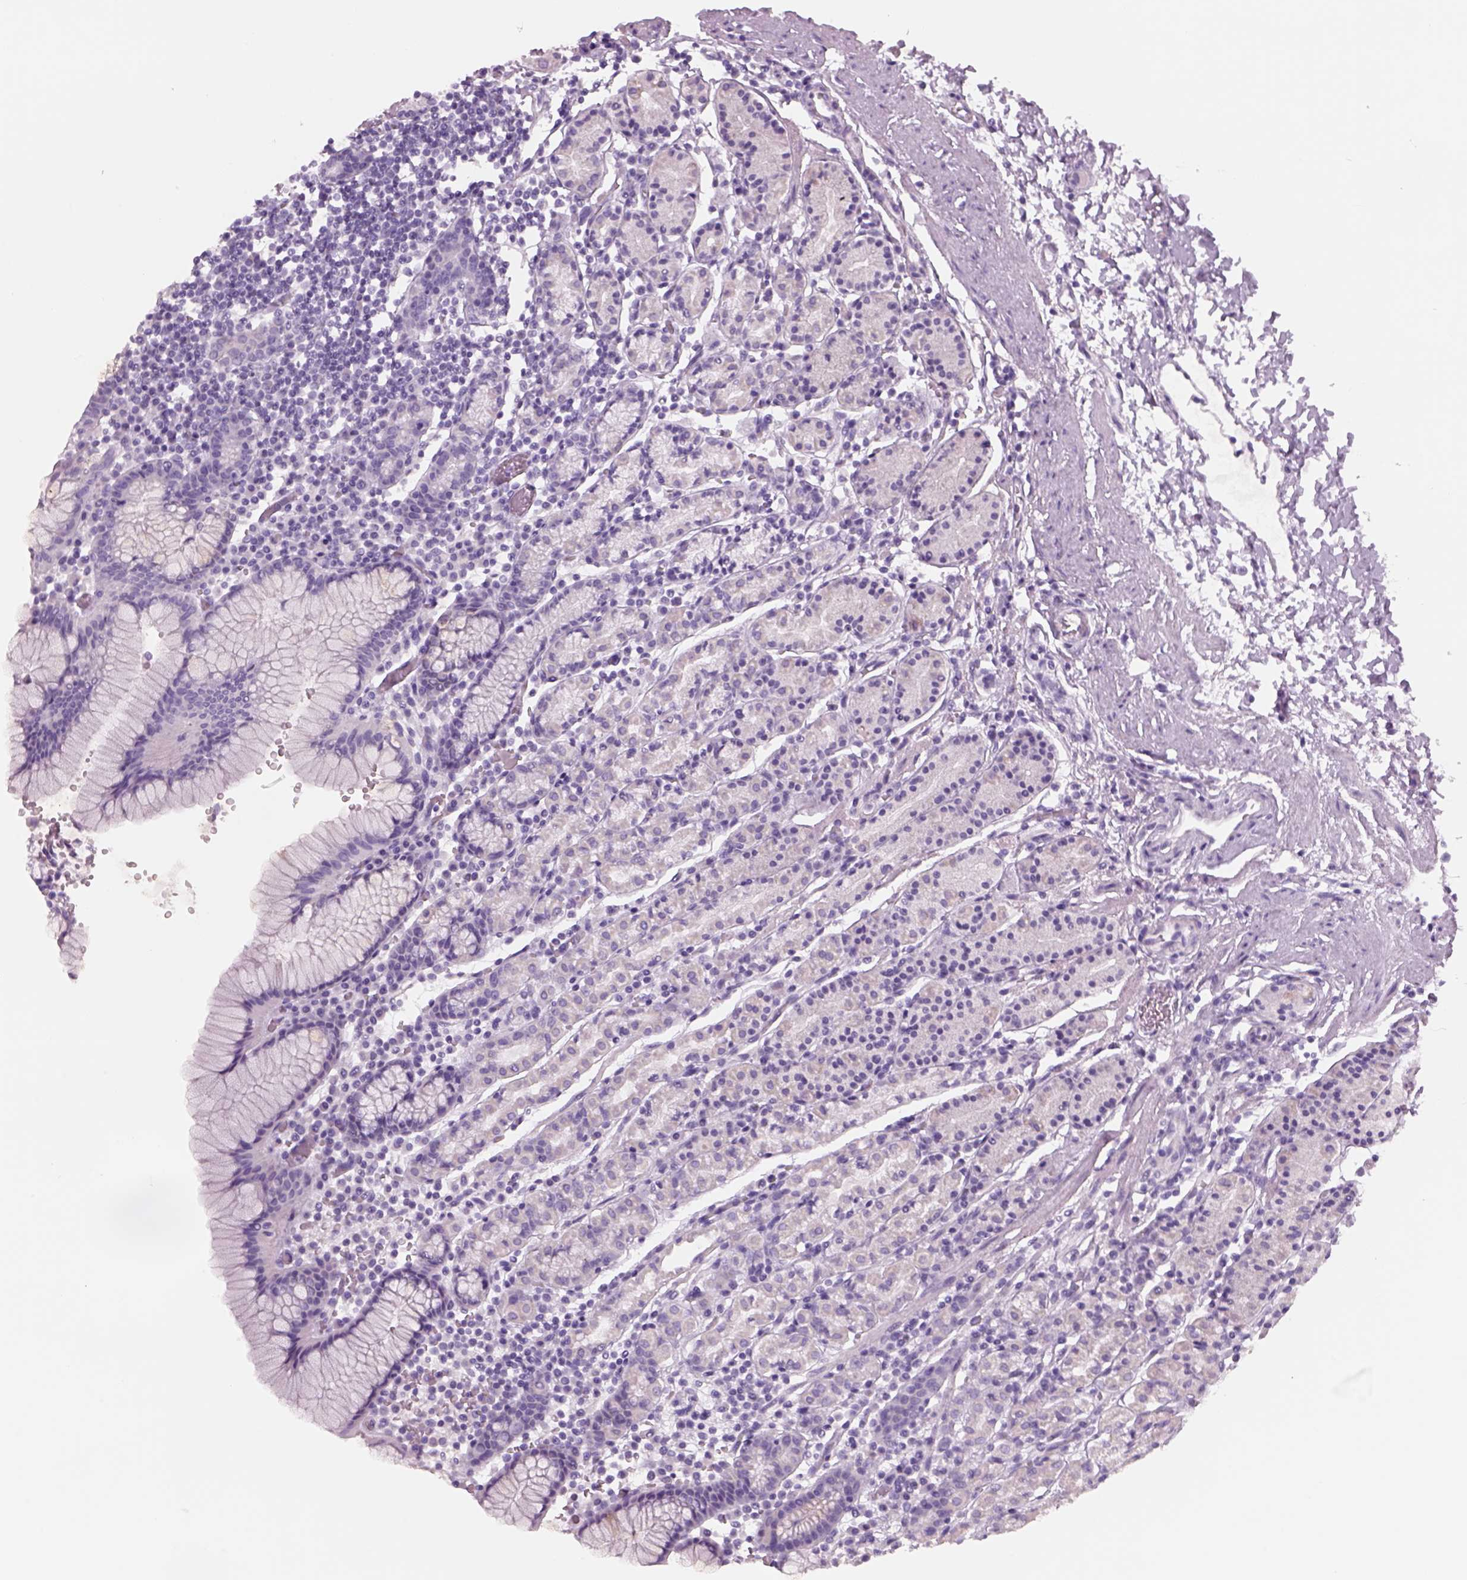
{"staining": {"intensity": "negative", "quantity": "none", "location": "none"}, "tissue": "stomach", "cell_type": "Glandular cells", "image_type": "normal", "snomed": [{"axis": "morphology", "description": "Normal tissue, NOS"}, {"axis": "topography", "description": "Stomach, upper"}, {"axis": "topography", "description": "Stomach"}], "caption": "This photomicrograph is of normal stomach stained with immunohistochemistry to label a protein in brown with the nuclei are counter-stained blue. There is no expression in glandular cells.", "gene": "RHO", "patient": {"sex": "male", "age": 62}}